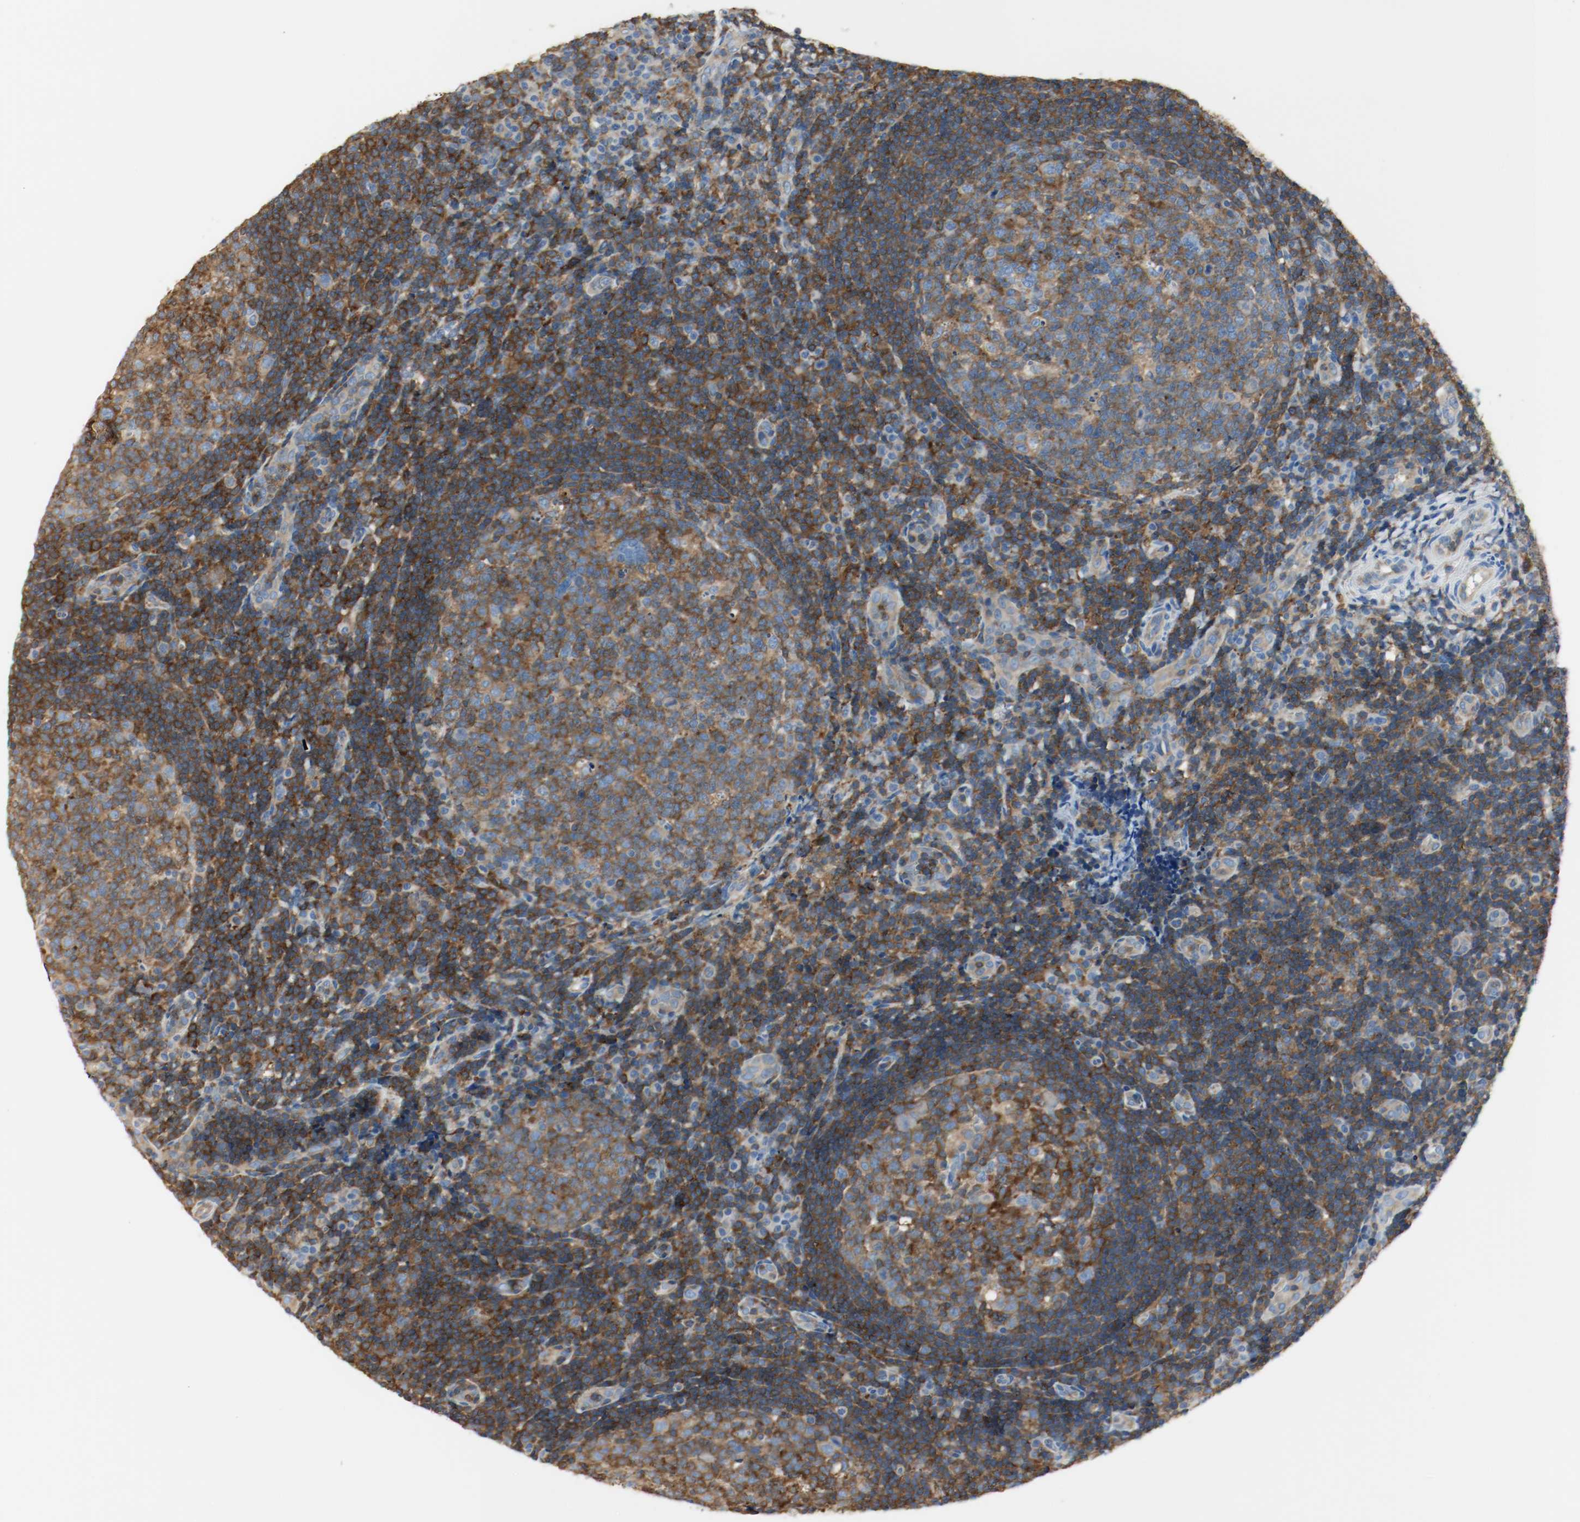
{"staining": {"intensity": "strong", "quantity": ">75%", "location": "cytoplasmic/membranous"}, "tissue": "tonsil", "cell_type": "Germinal center cells", "image_type": "normal", "snomed": [{"axis": "morphology", "description": "Normal tissue, NOS"}, {"axis": "topography", "description": "Tonsil"}], "caption": "Brown immunohistochemical staining in unremarkable tonsil displays strong cytoplasmic/membranous staining in about >75% of germinal center cells.", "gene": "ARPC1B", "patient": {"sex": "female", "age": 40}}